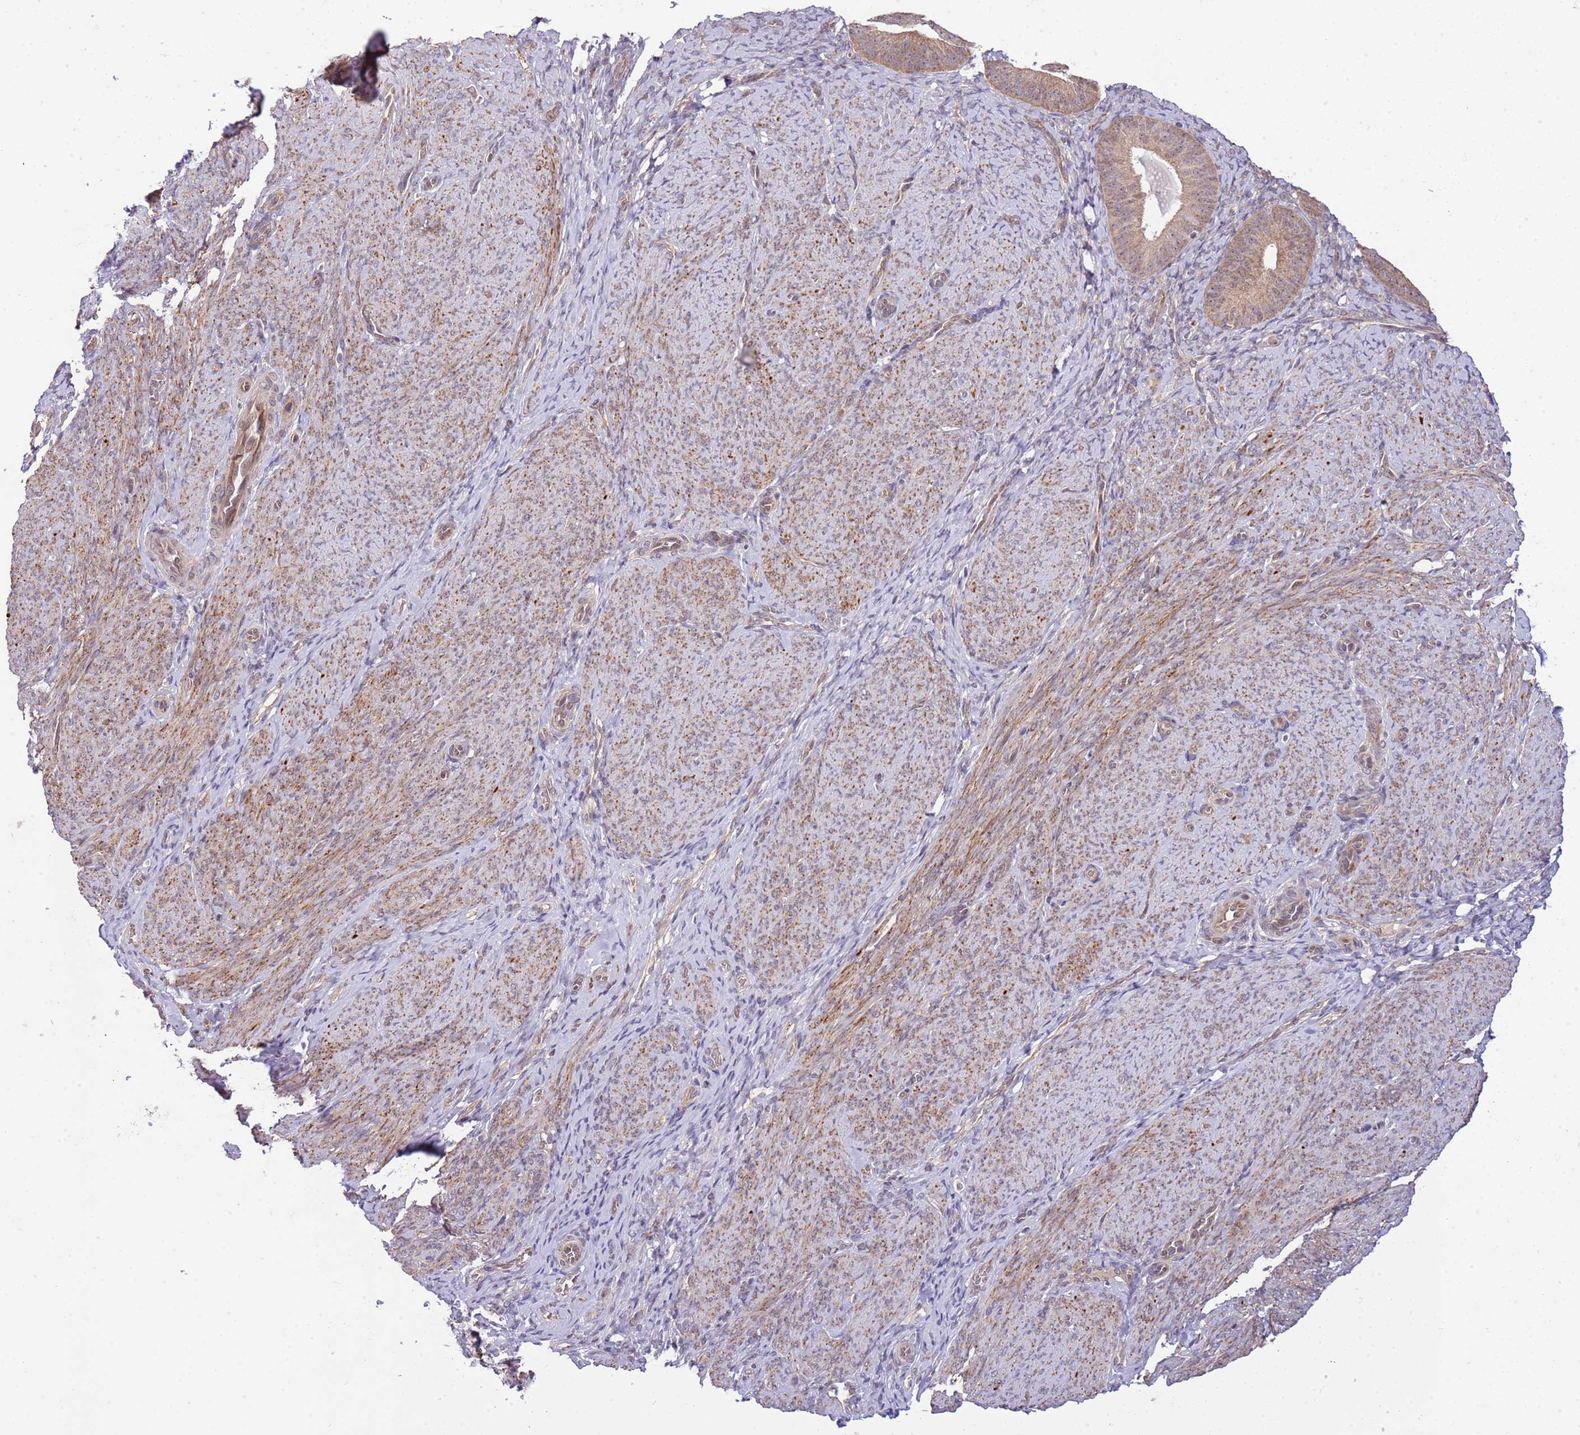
{"staining": {"intensity": "negative", "quantity": "none", "location": "none"}, "tissue": "endometrium", "cell_type": "Cells in endometrial stroma", "image_type": "normal", "snomed": [{"axis": "morphology", "description": "Normal tissue, NOS"}, {"axis": "topography", "description": "Endometrium"}], "caption": "Human endometrium stained for a protein using IHC shows no staining in cells in endometrial stroma.", "gene": "CHD1", "patient": {"sex": "female", "age": 65}}